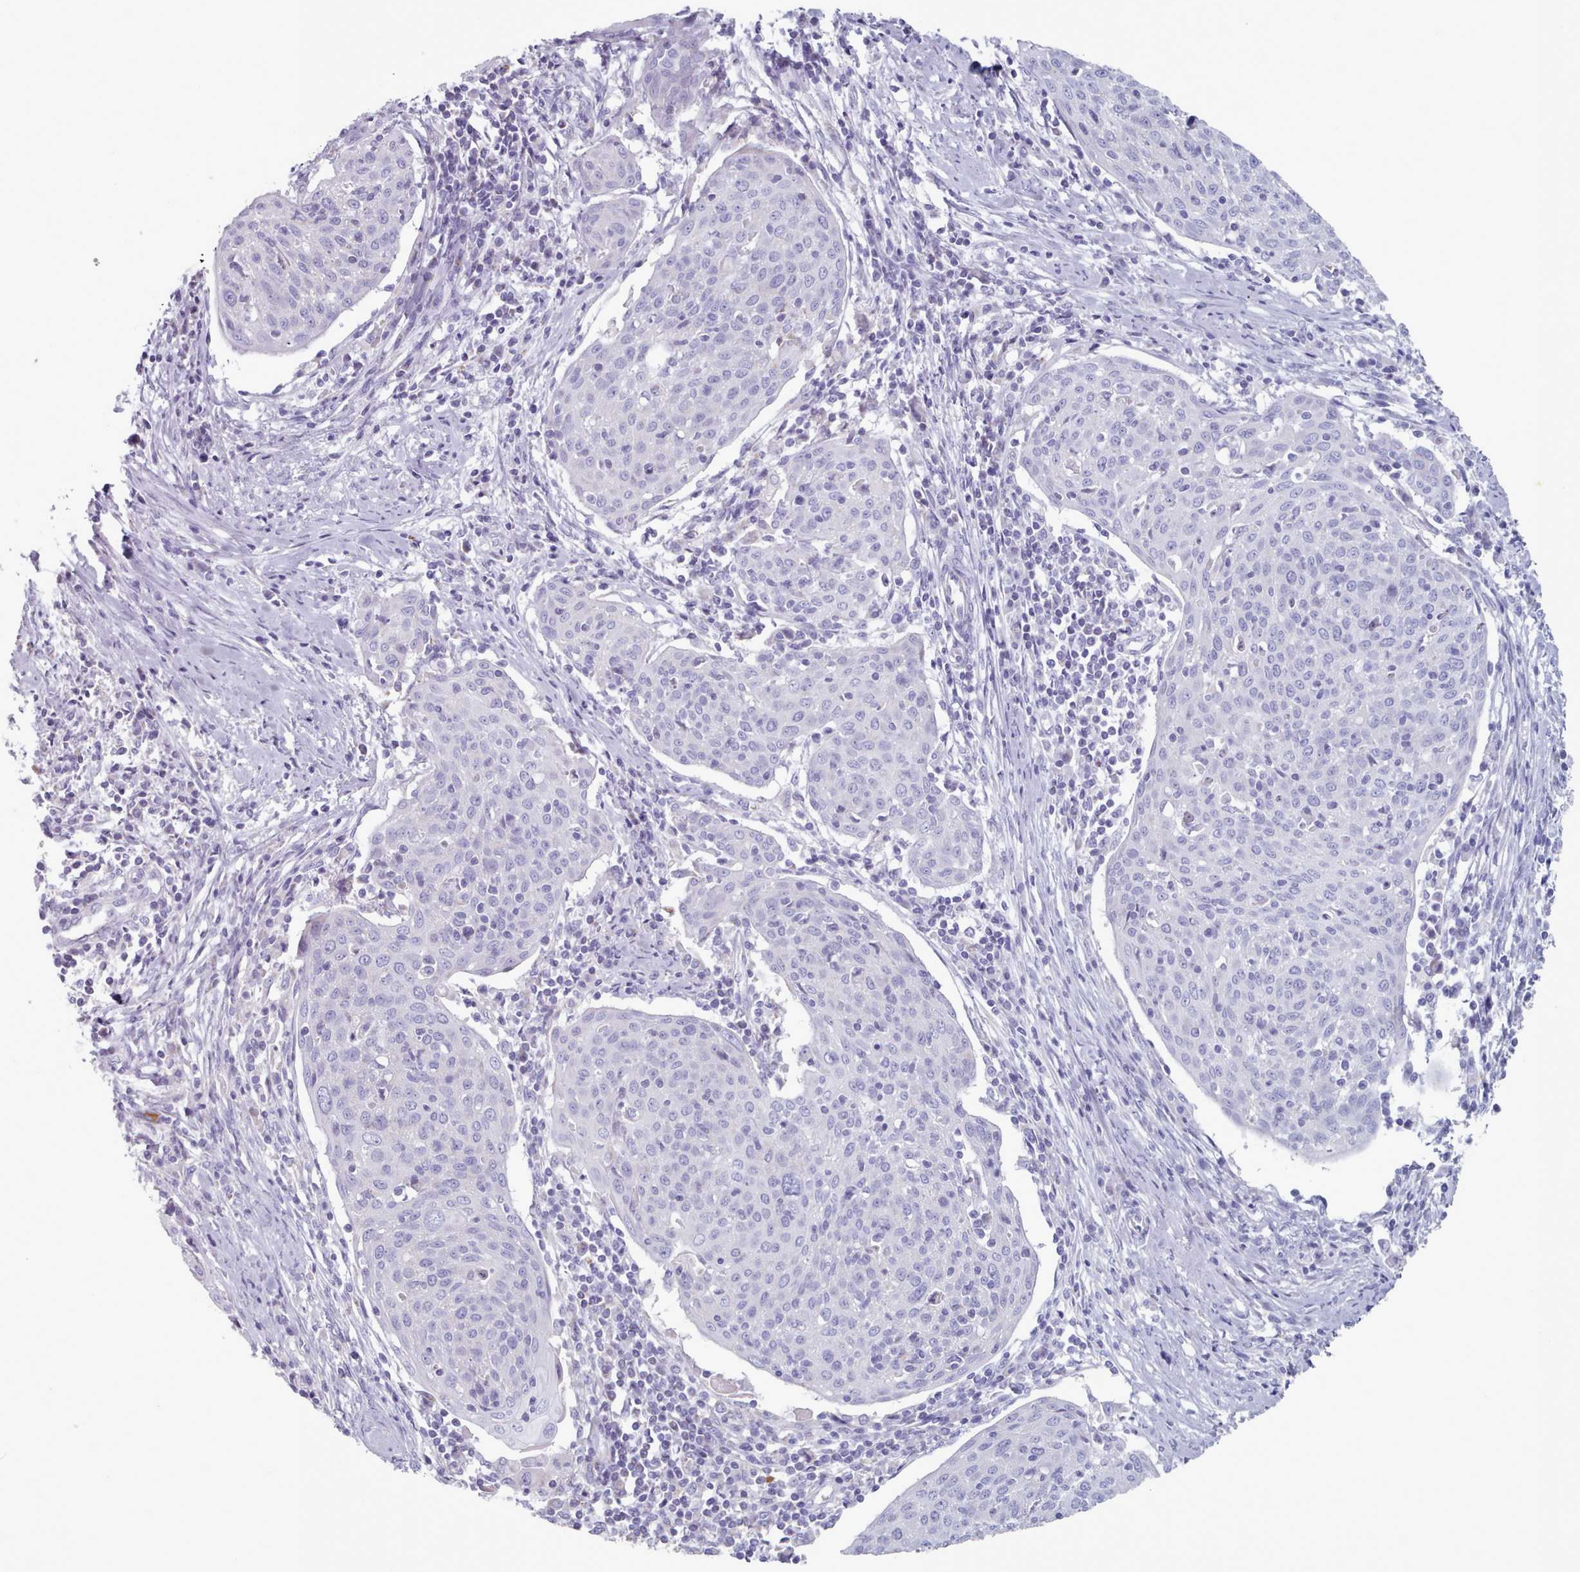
{"staining": {"intensity": "negative", "quantity": "none", "location": "none"}, "tissue": "cervical cancer", "cell_type": "Tumor cells", "image_type": "cancer", "snomed": [{"axis": "morphology", "description": "Squamous cell carcinoma, NOS"}, {"axis": "topography", "description": "Cervix"}], "caption": "The IHC photomicrograph has no significant expression in tumor cells of cervical cancer tissue.", "gene": "HAO1", "patient": {"sex": "female", "age": 67}}